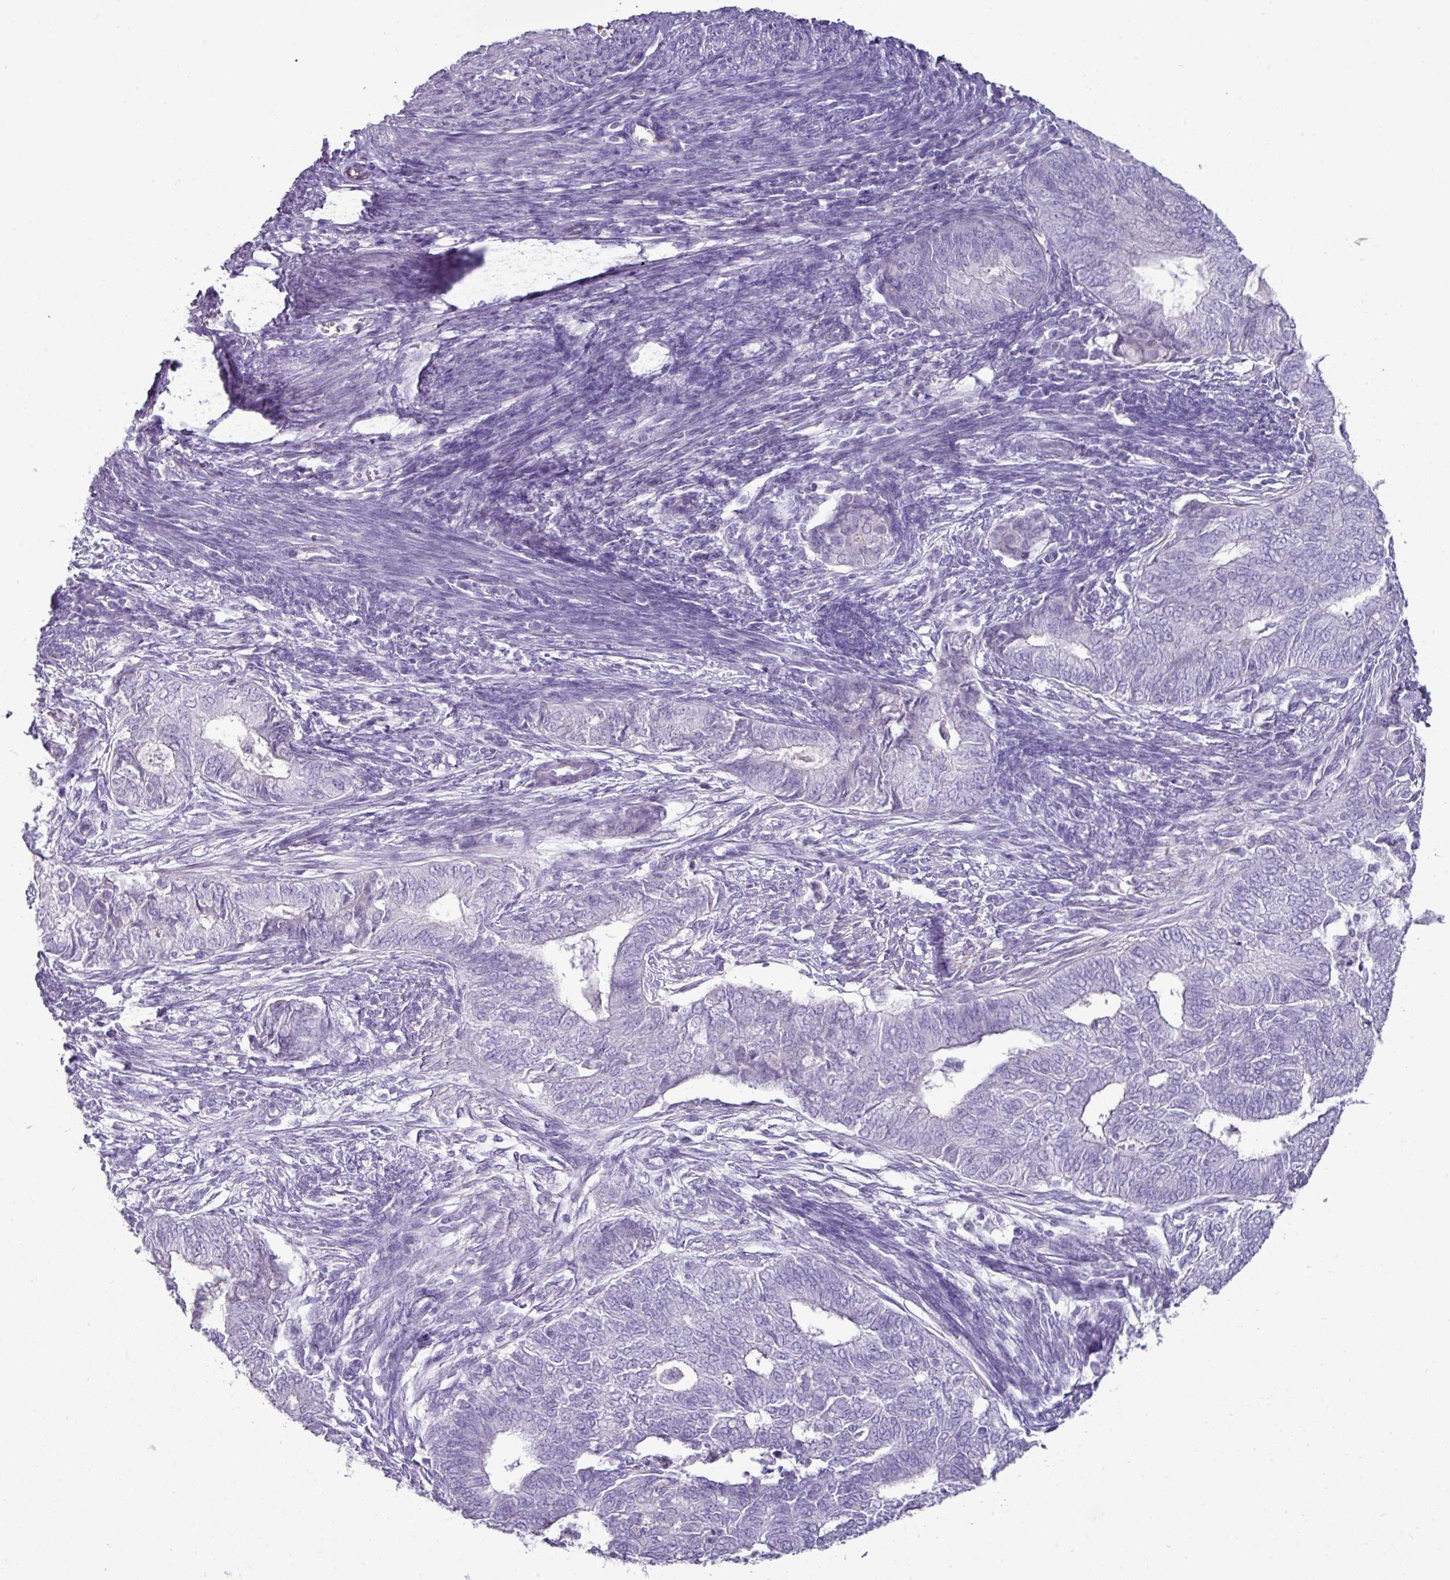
{"staining": {"intensity": "negative", "quantity": "none", "location": "none"}, "tissue": "endometrial cancer", "cell_type": "Tumor cells", "image_type": "cancer", "snomed": [{"axis": "morphology", "description": "Adenocarcinoma, NOS"}, {"axis": "topography", "description": "Endometrium"}], "caption": "Photomicrograph shows no protein expression in tumor cells of endometrial cancer (adenocarcinoma) tissue. (DAB (3,3'-diaminobenzidine) IHC with hematoxylin counter stain).", "gene": "GSTA3", "patient": {"sex": "female", "age": 62}}